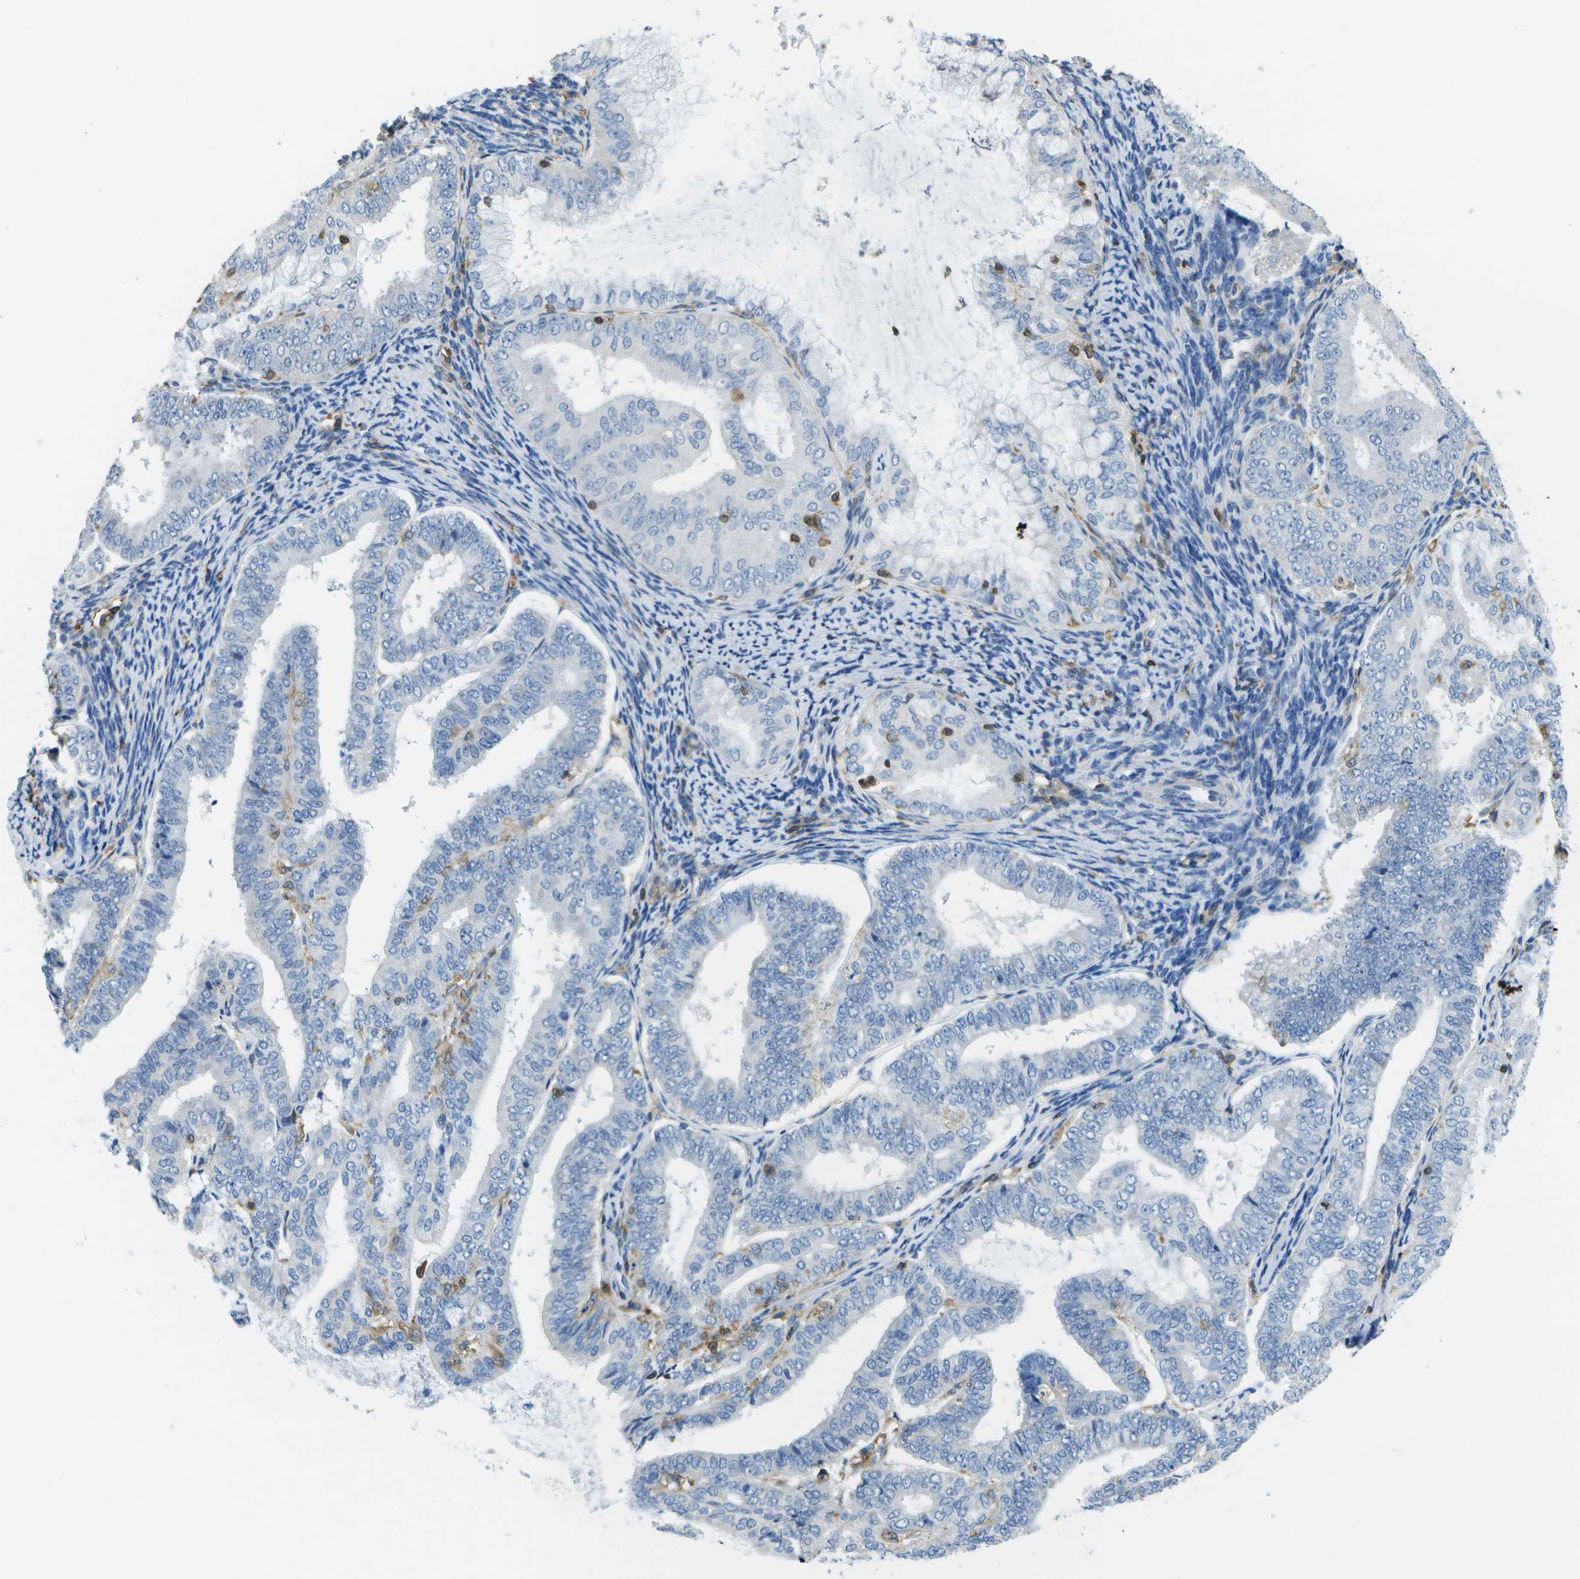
{"staining": {"intensity": "negative", "quantity": "none", "location": "none"}, "tissue": "endometrial cancer", "cell_type": "Tumor cells", "image_type": "cancer", "snomed": [{"axis": "morphology", "description": "Adenocarcinoma, NOS"}, {"axis": "topography", "description": "Endometrium"}], "caption": "Protein analysis of endometrial cancer (adenocarcinoma) shows no significant positivity in tumor cells. (DAB immunohistochemistry visualized using brightfield microscopy, high magnification).", "gene": "RCSD1", "patient": {"sex": "female", "age": 63}}